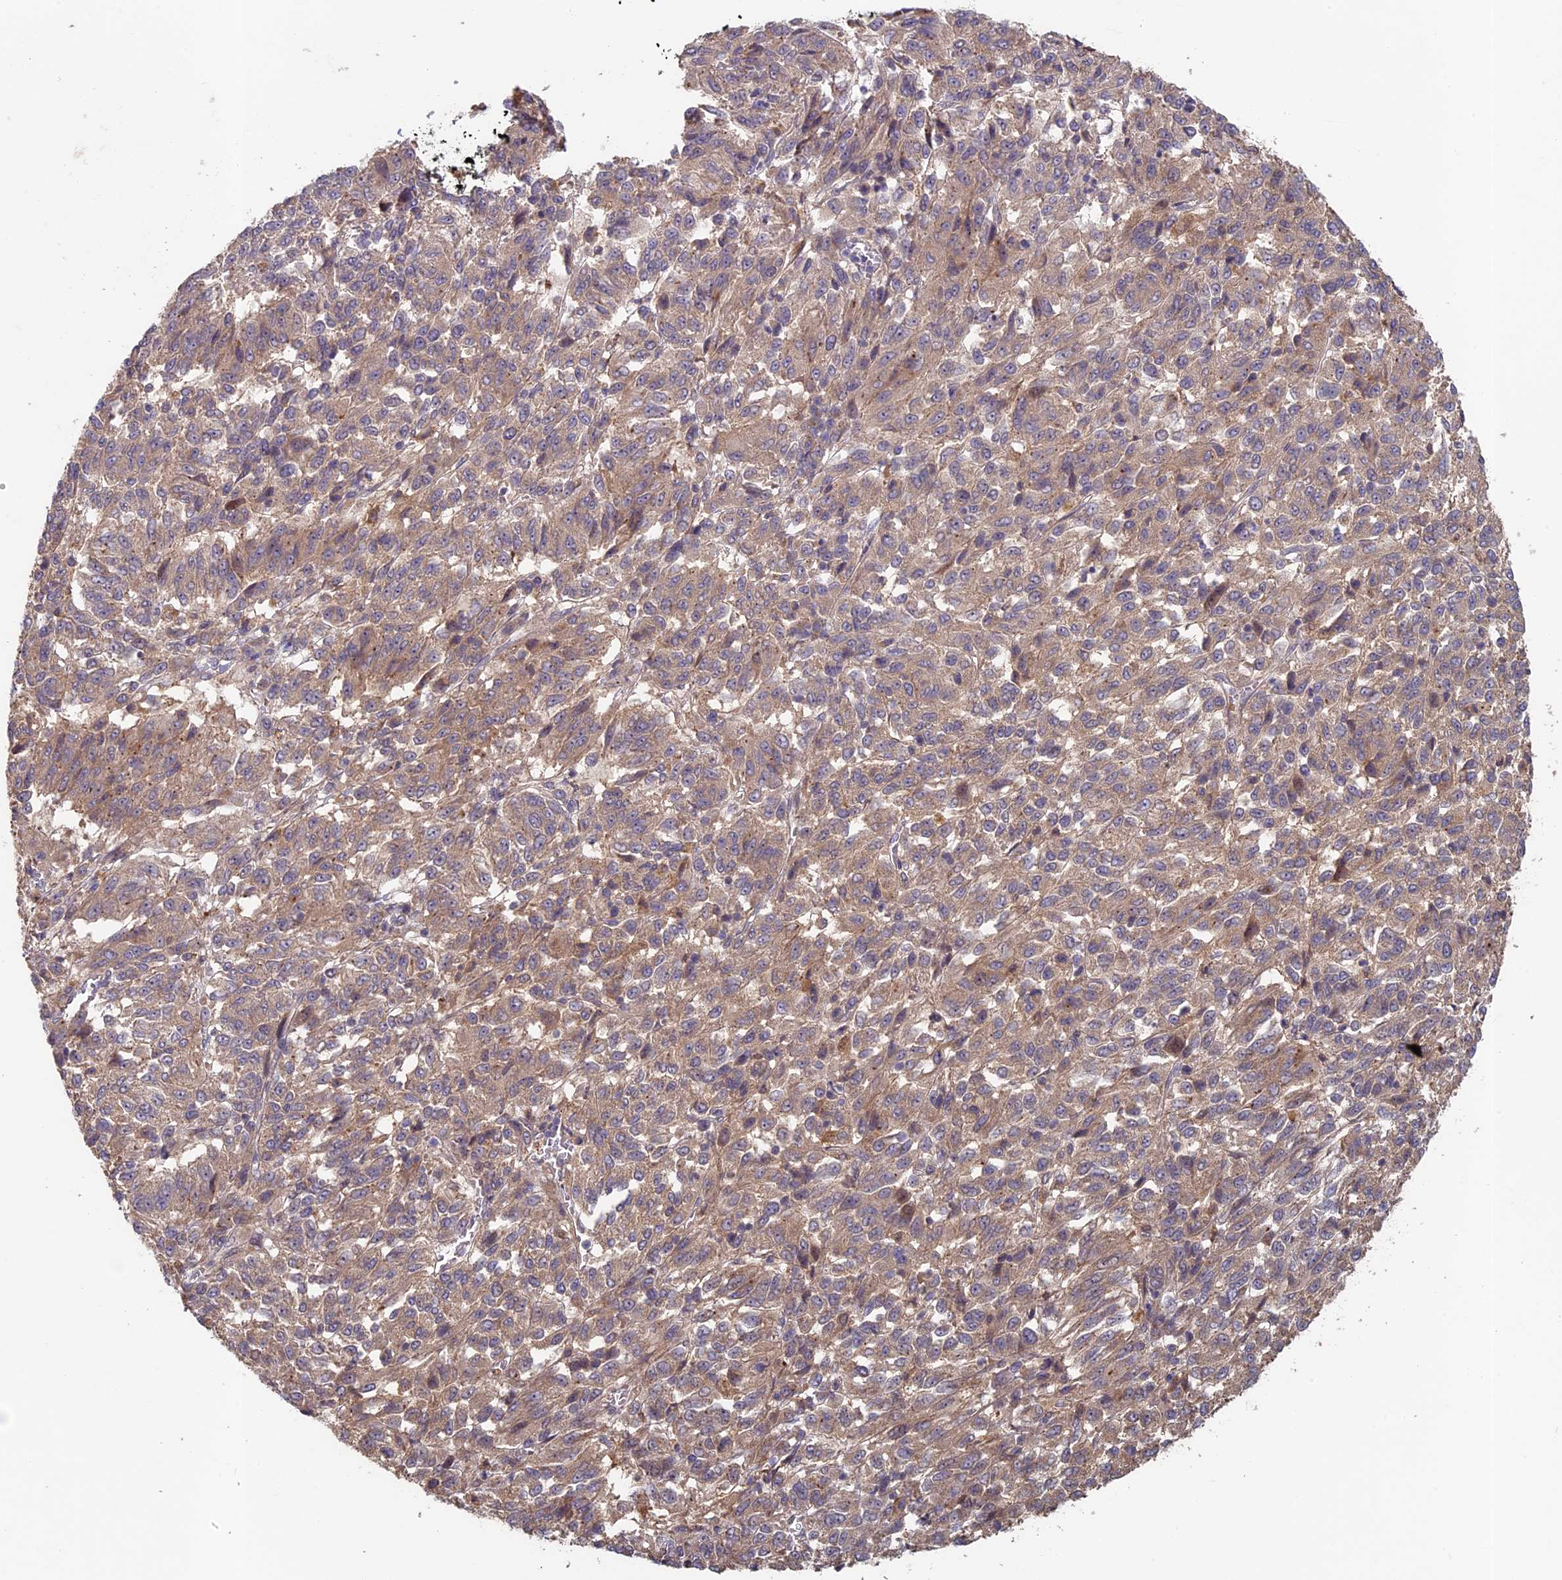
{"staining": {"intensity": "weak", "quantity": "25%-75%", "location": "cytoplasmic/membranous"}, "tissue": "melanoma", "cell_type": "Tumor cells", "image_type": "cancer", "snomed": [{"axis": "morphology", "description": "Malignant melanoma, Metastatic site"}, {"axis": "topography", "description": "Lung"}], "caption": "Malignant melanoma (metastatic site) stained with a protein marker shows weak staining in tumor cells.", "gene": "RCCD1", "patient": {"sex": "male", "age": 64}}